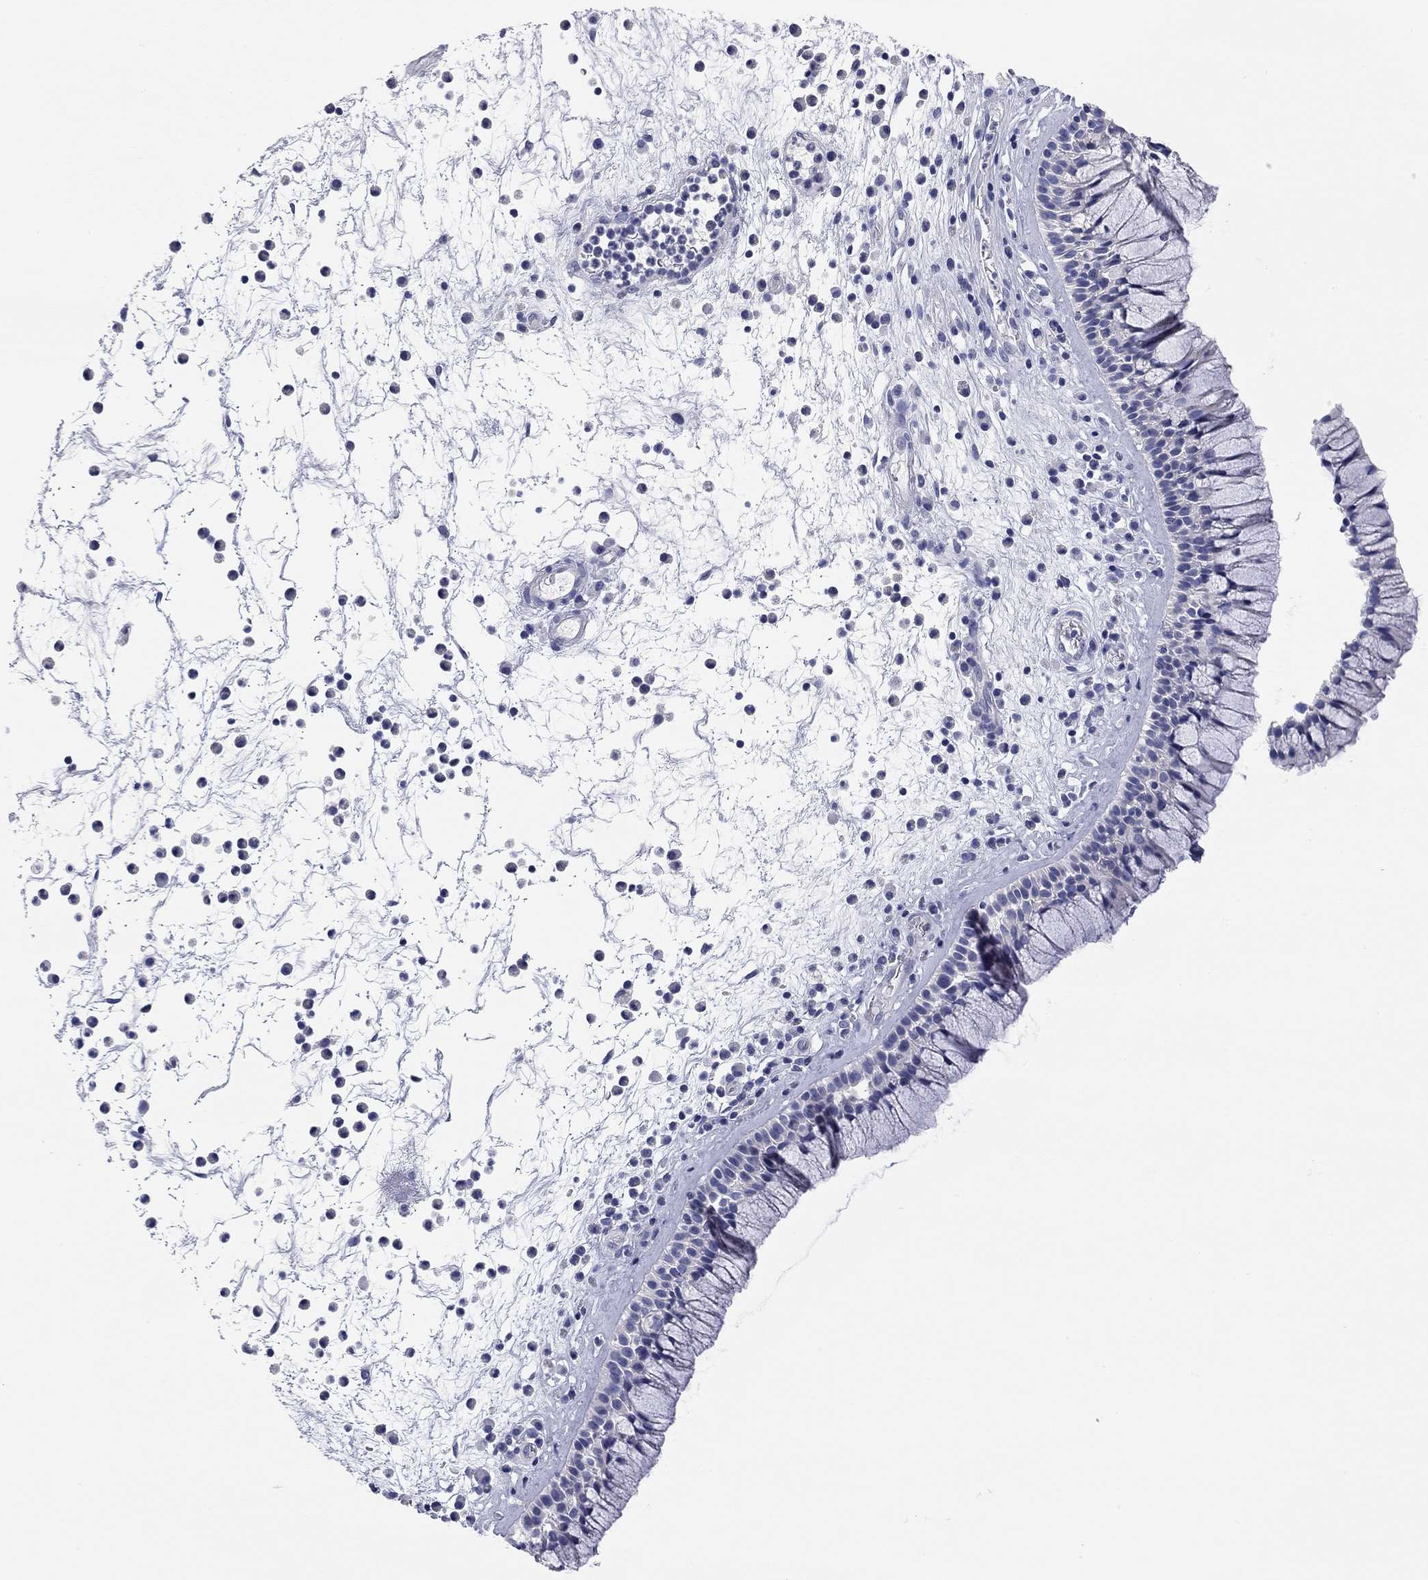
{"staining": {"intensity": "negative", "quantity": "none", "location": "none"}, "tissue": "nasopharynx", "cell_type": "Respiratory epithelial cells", "image_type": "normal", "snomed": [{"axis": "morphology", "description": "Normal tissue, NOS"}, {"axis": "topography", "description": "Nasopharynx"}], "caption": "DAB (3,3'-diaminobenzidine) immunohistochemical staining of normal nasopharynx displays no significant expression in respiratory epithelial cells. (Stains: DAB immunohistochemistry (IHC) with hematoxylin counter stain, Microscopy: brightfield microscopy at high magnification).", "gene": "ENSG00000269035", "patient": {"sex": "male", "age": 77}}